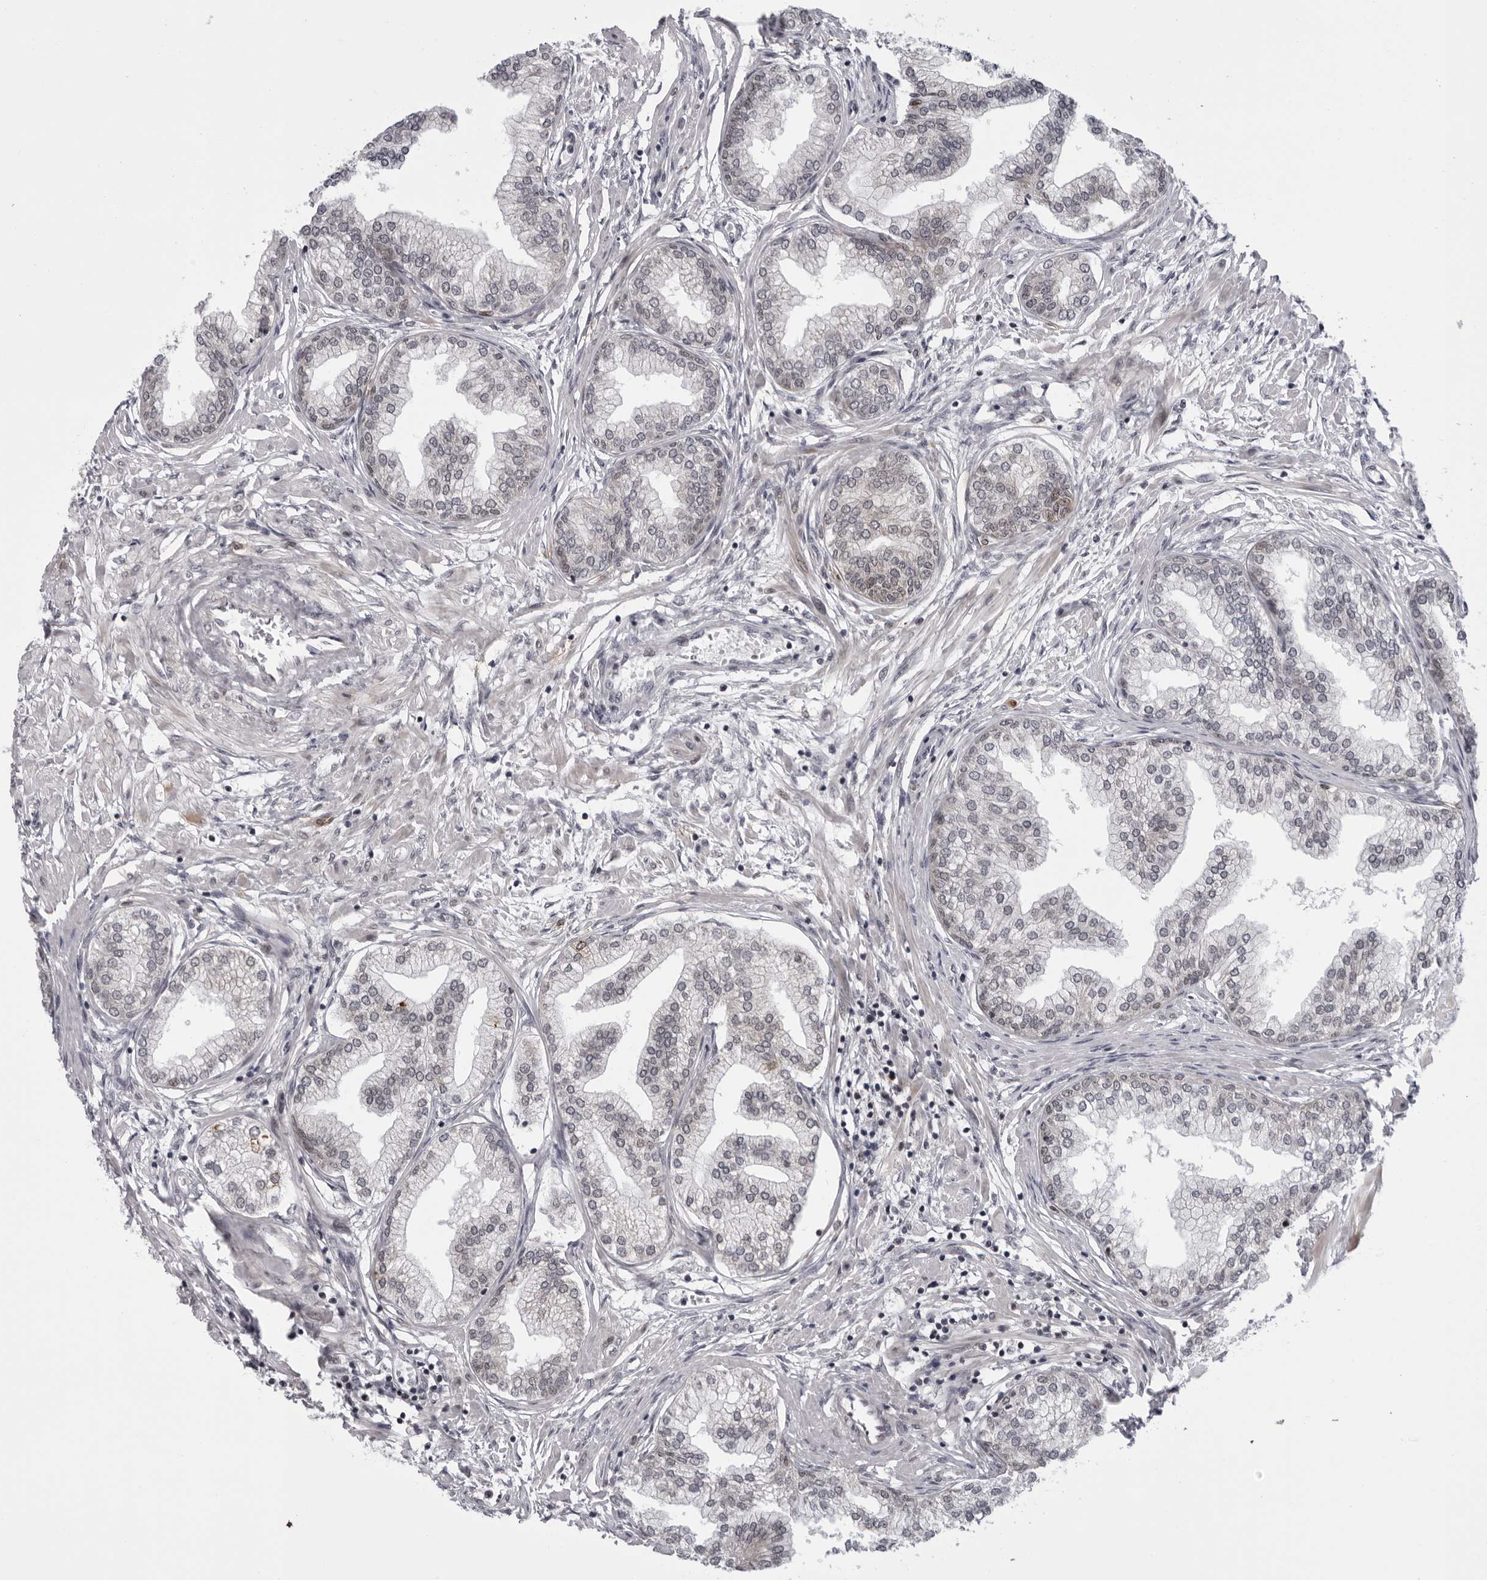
{"staining": {"intensity": "moderate", "quantity": "25%-75%", "location": "cytoplasmic/membranous"}, "tissue": "prostate", "cell_type": "Glandular cells", "image_type": "normal", "snomed": [{"axis": "morphology", "description": "Normal tissue, NOS"}, {"axis": "morphology", "description": "Urothelial carcinoma, Low grade"}, {"axis": "topography", "description": "Urinary bladder"}, {"axis": "topography", "description": "Prostate"}], "caption": "Immunohistochemical staining of benign human prostate reveals medium levels of moderate cytoplasmic/membranous positivity in about 25%-75% of glandular cells. Nuclei are stained in blue.", "gene": "GCSAML", "patient": {"sex": "male", "age": 60}}